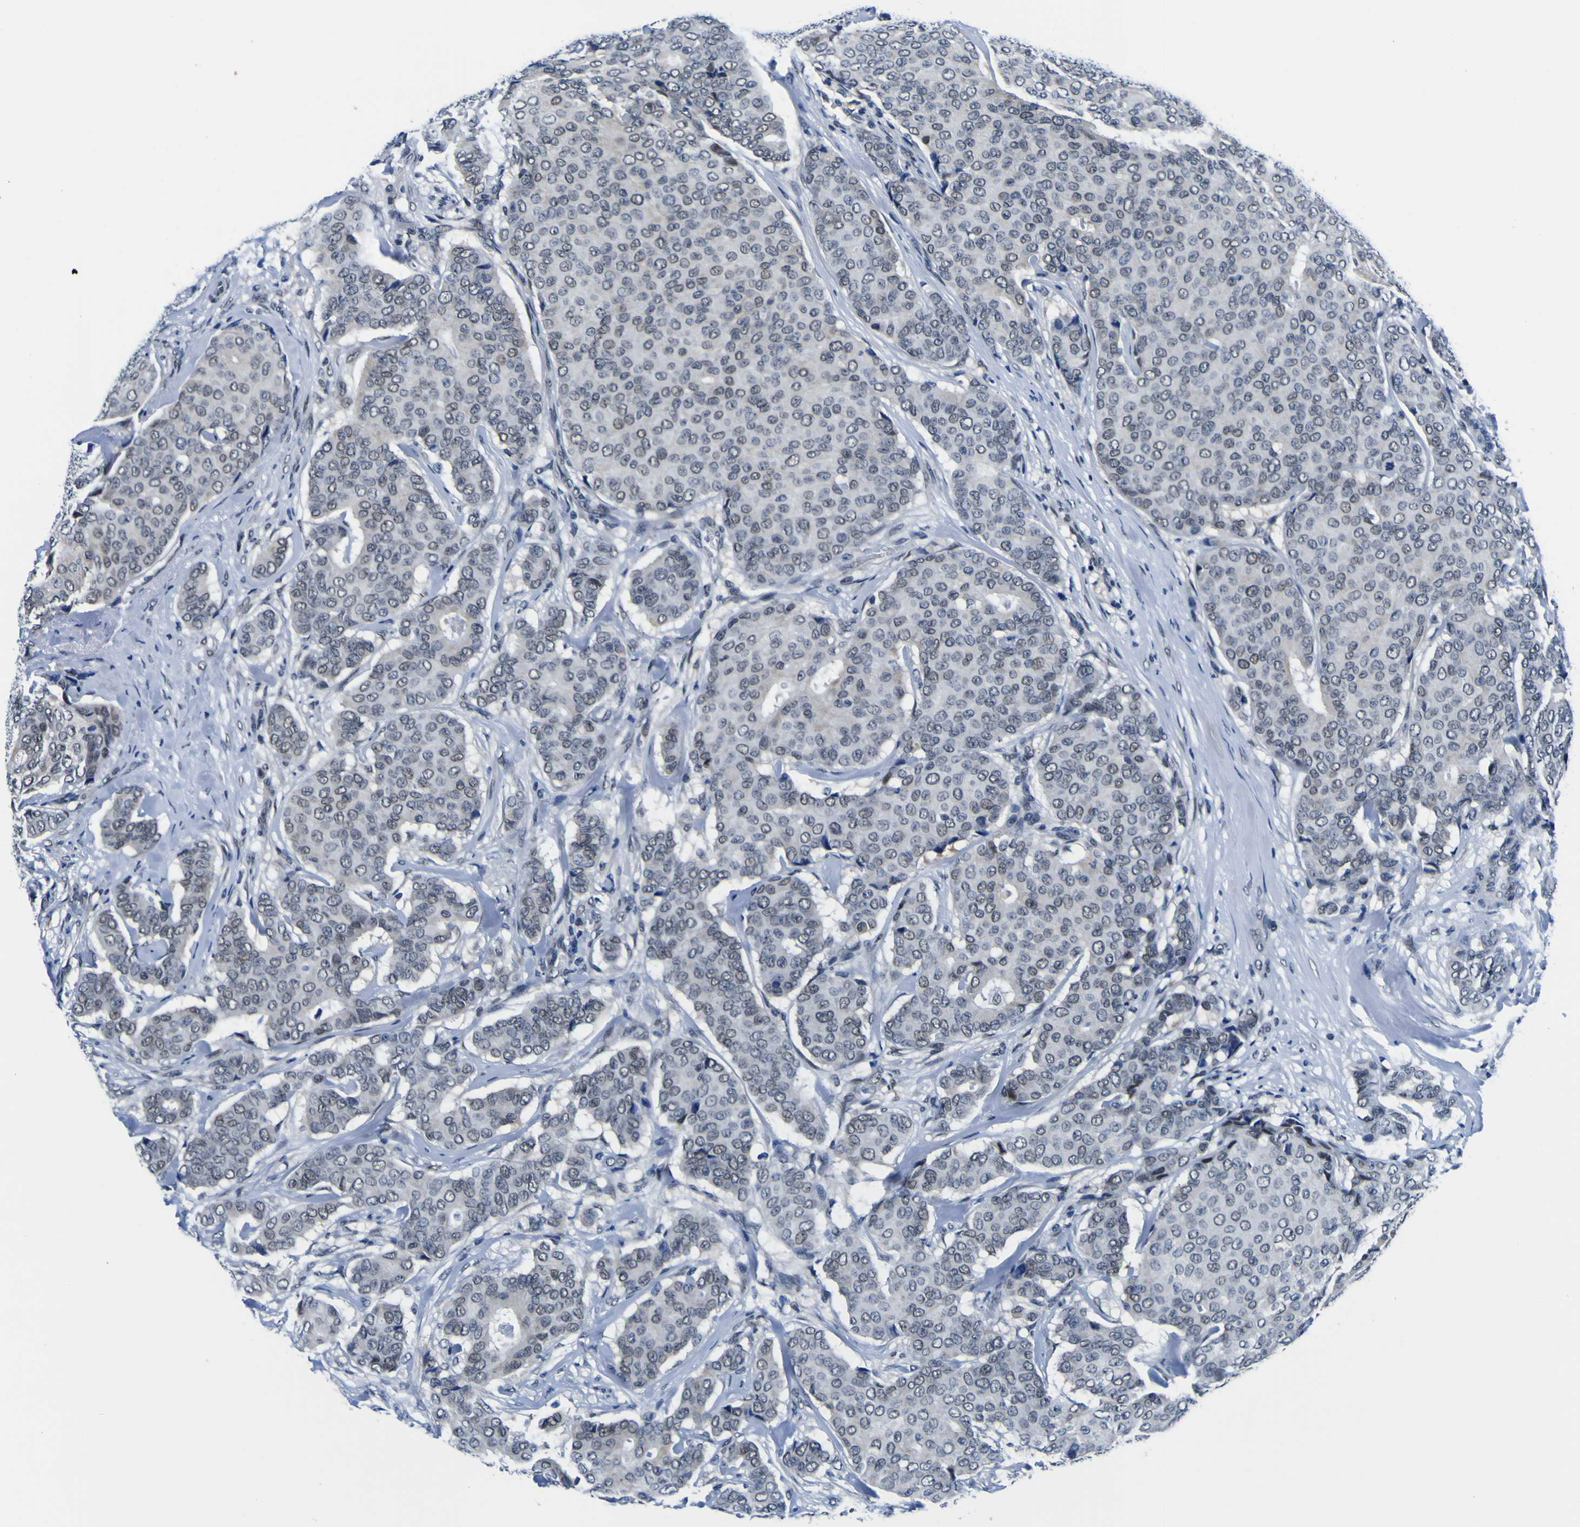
{"staining": {"intensity": "negative", "quantity": "none", "location": "none"}, "tissue": "breast cancer", "cell_type": "Tumor cells", "image_type": "cancer", "snomed": [{"axis": "morphology", "description": "Duct carcinoma"}, {"axis": "topography", "description": "Breast"}], "caption": "Breast cancer (infiltrating ductal carcinoma) was stained to show a protein in brown. There is no significant staining in tumor cells.", "gene": "CUL4B", "patient": {"sex": "female", "age": 75}}